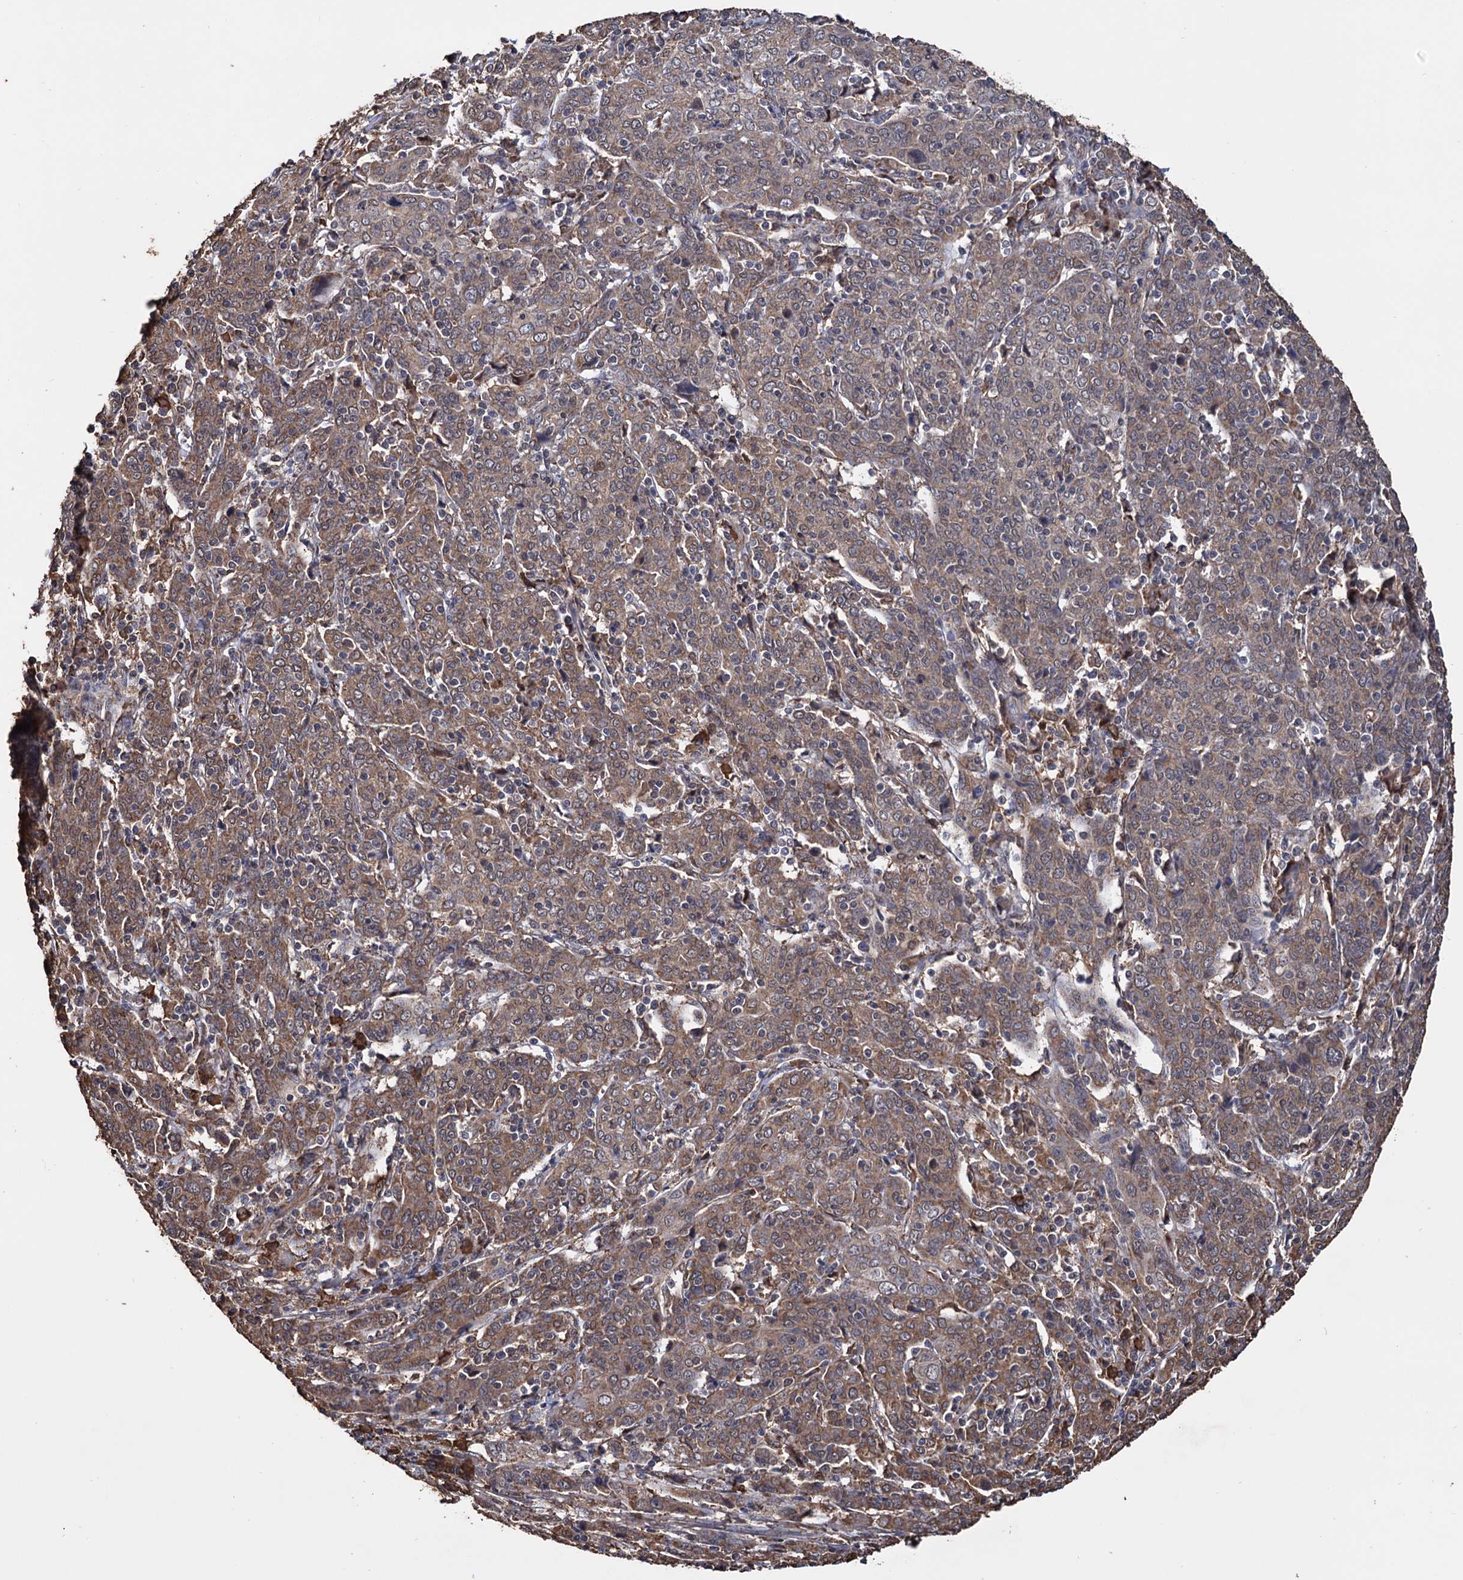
{"staining": {"intensity": "moderate", "quantity": "25%-75%", "location": "cytoplasmic/membranous"}, "tissue": "cervical cancer", "cell_type": "Tumor cells", "image_type": "cancer", "snomed": [{"axis": "morphology", "description": "Squamous cell carcinoma, NOS"}, {"axis": "topography", "description": "Cervix"}], "caption": "Immunohistochemical staining of human cervical squamous cell carcinoma displays moderate cytoplasmic/membranous protein staining in approximately 25%-75% of tumor cells. The staining was performed using DAB to visualize the protein expression in brown, while the nuclei were stained in blue with hematoxylin (Magnification: 20x).", "gene": "TBC1D12", "patient": {"sex": "female", "age": 67}}